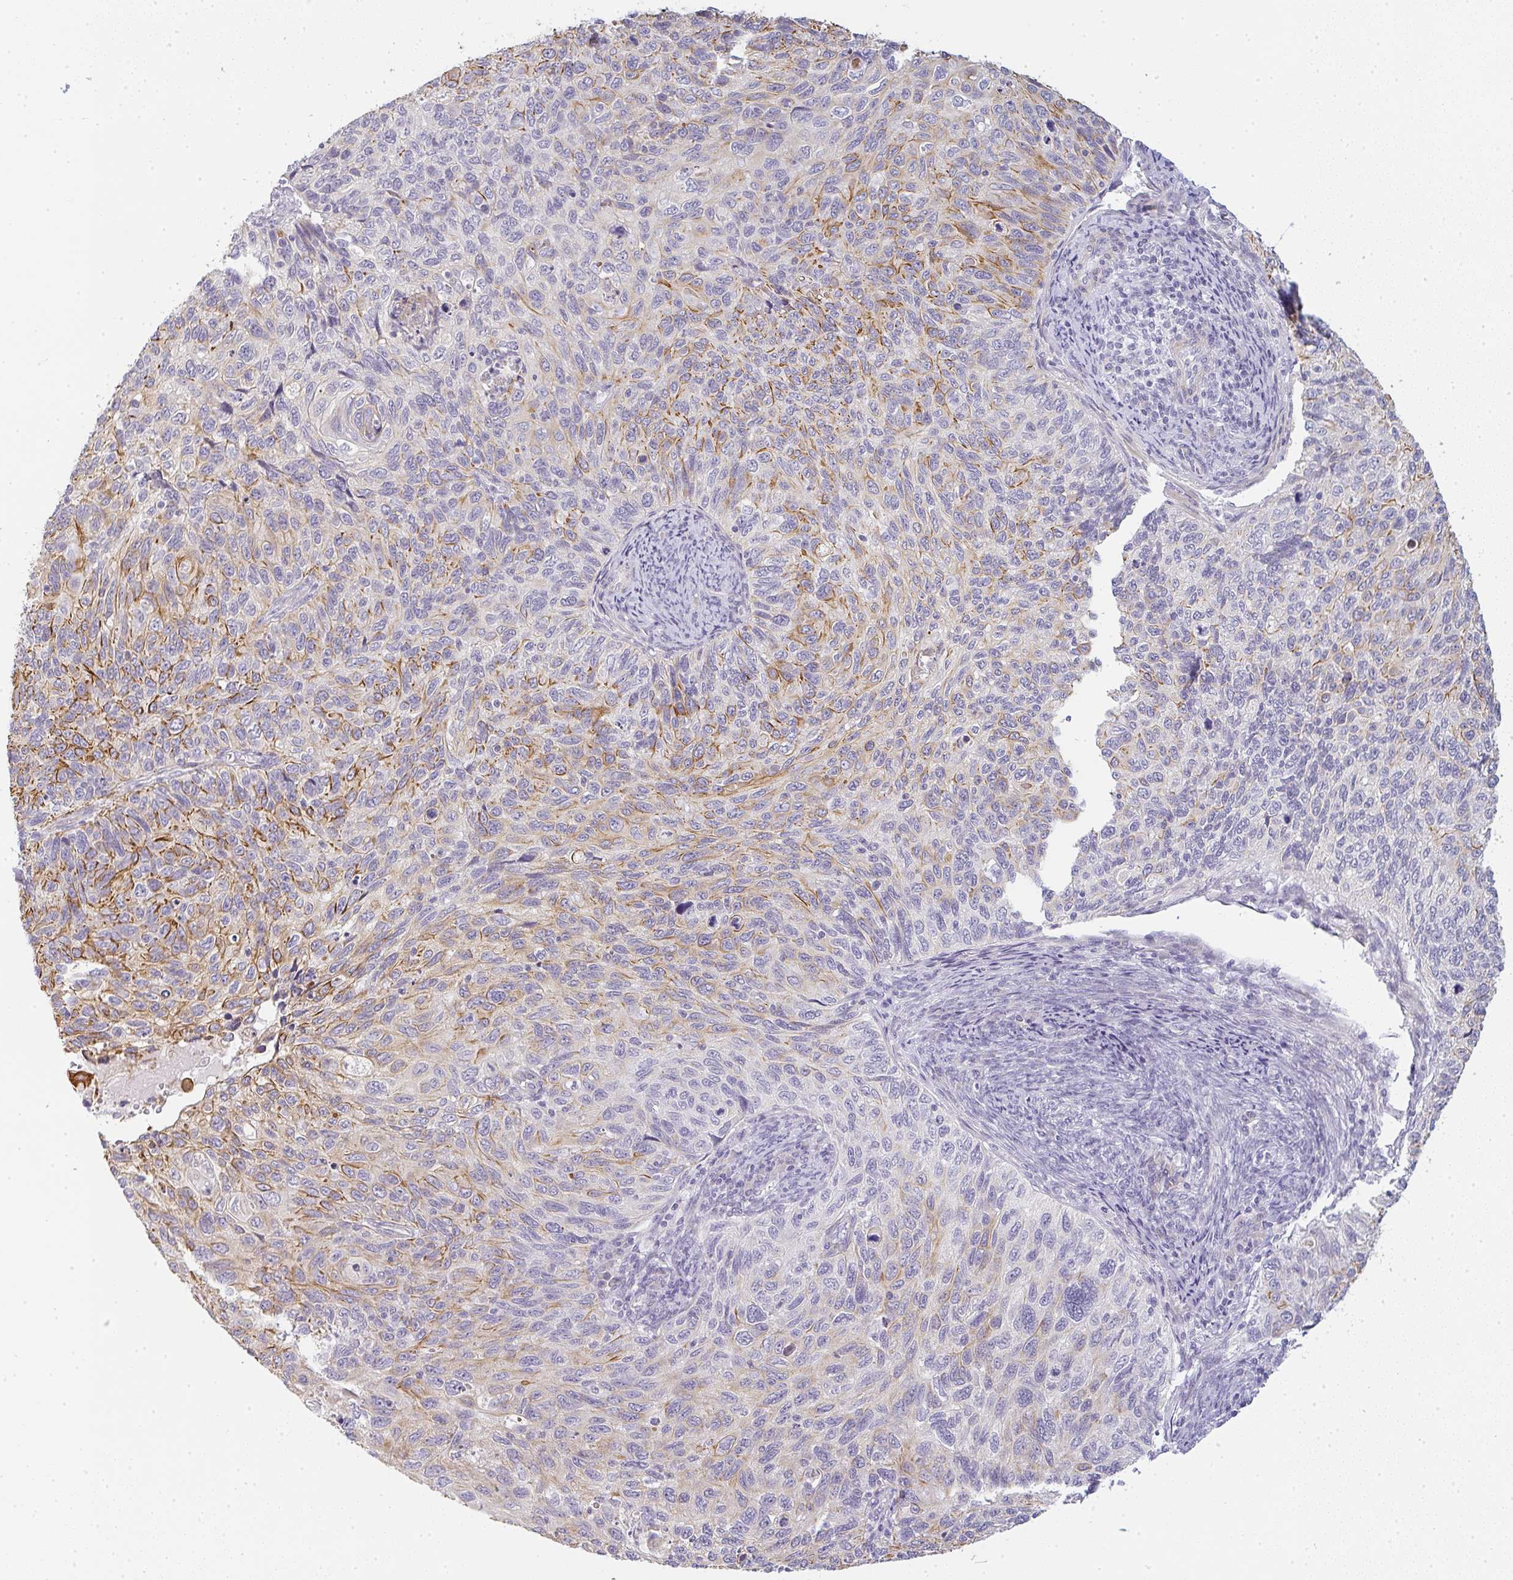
{"staining": {"intensity": "moderate", "quantity": "25%-75%", "location": "cytoplasmic/membranous"}, "tissue": "cervical cancer", "cell_type": "Tumor cells", "image_type": "cancer", "snomed": [{"axis": "morphology", "description": "Squamous cell carcinoma, NOS"}, {"axis": "topography", "description": "Cervix"}], "caption": "An immunohistochemistry image of neoplastic tissue is shown. Protein staining in brown highlights moderate cytoplasmic/membranous positivity in cervical squamous cell carcinoma within tumor cells.", "gene": "SIRPB2", "patient": {"sex": "female", "age": 70}}